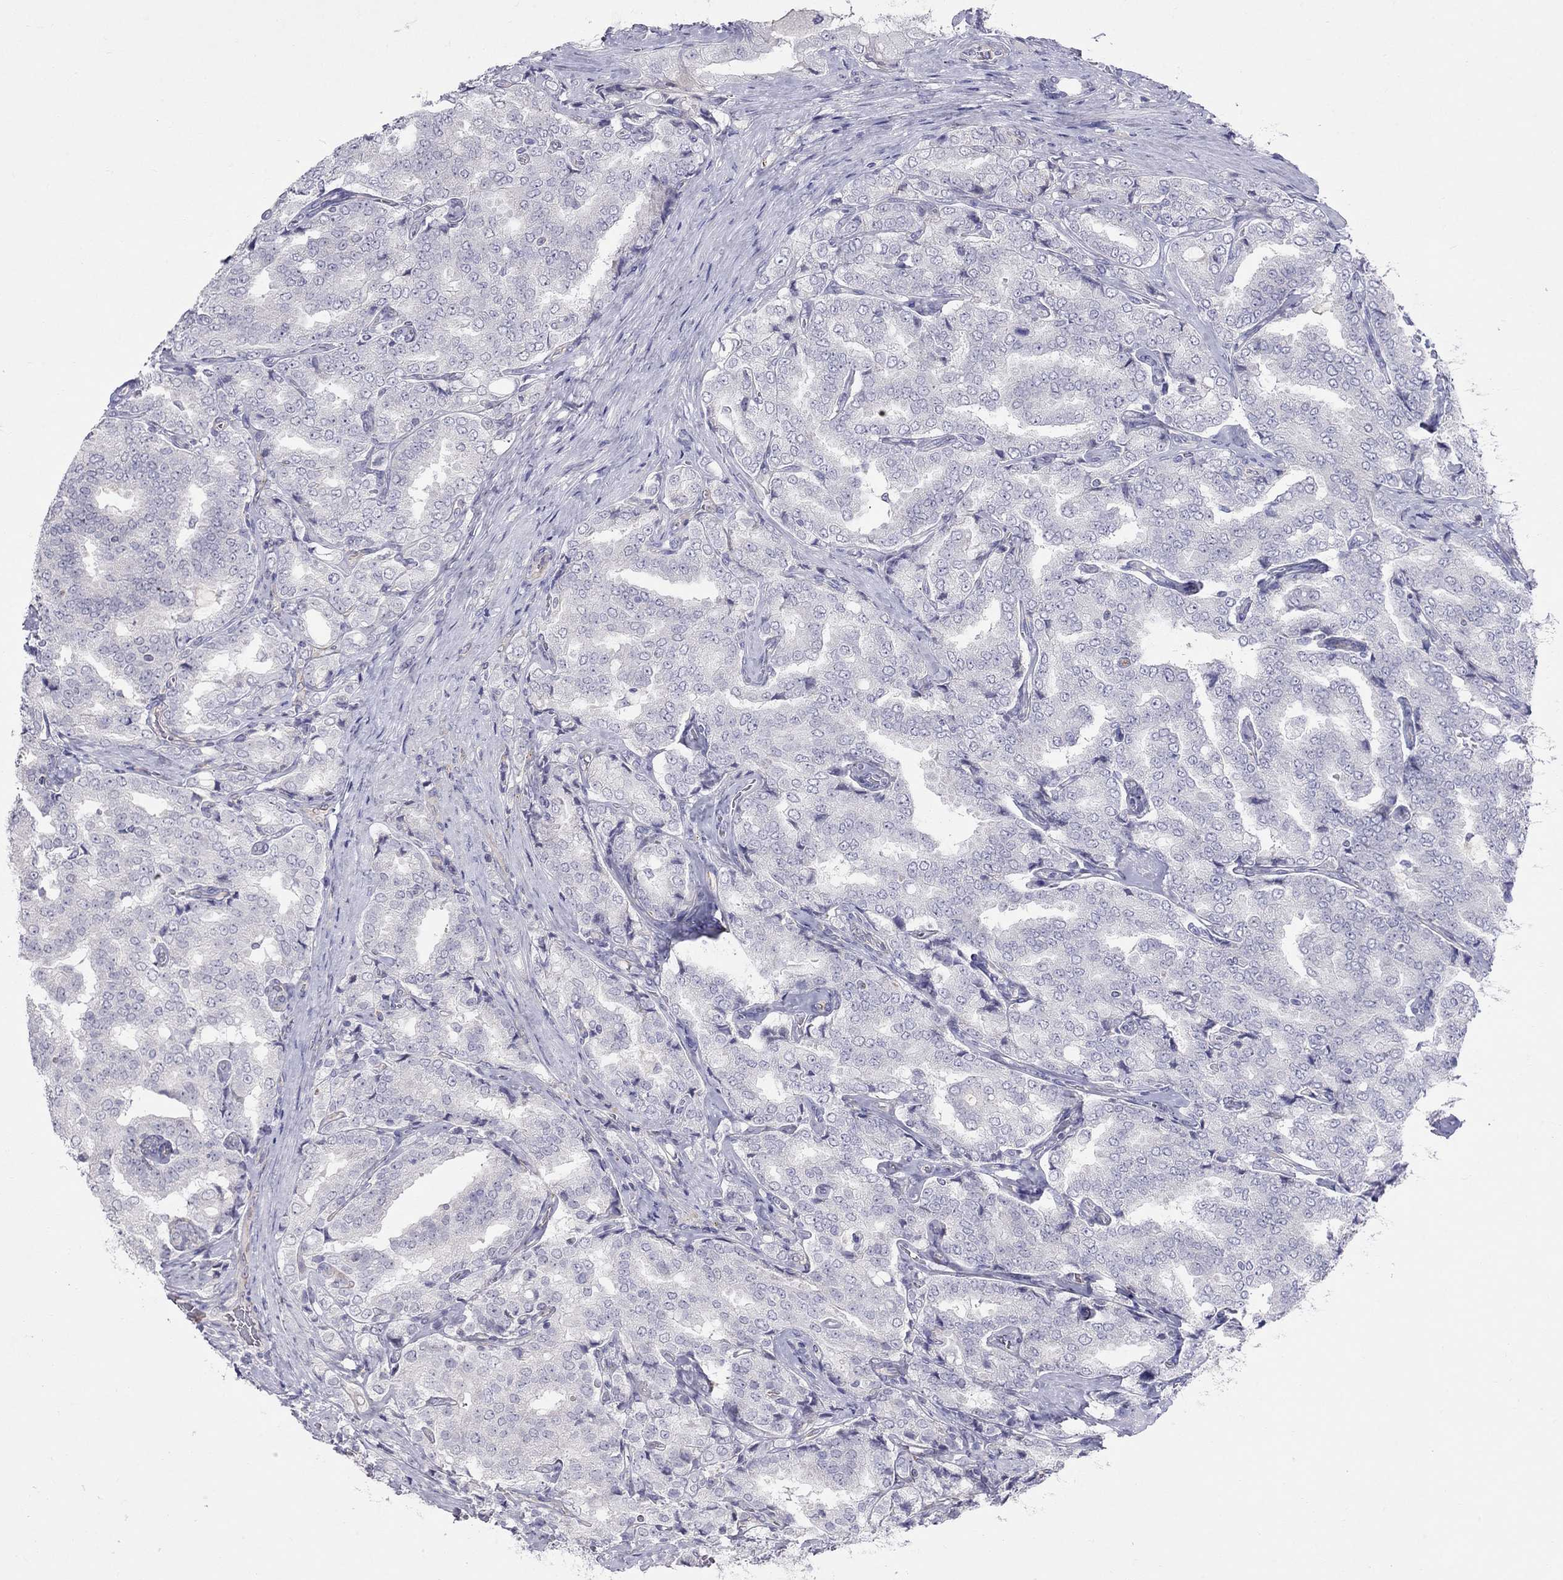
{"staining": {"intensity": "negative", "quantity": "none", "location": "none"}, "tissue": "prostate cancer", "cell_type": "Tumor cells", "image_type": "cancer", "snomed": [{"axis": "morphology", "description": "Adenocarcinoma, NOS"}, {"axis": "topography", "description": "Prostate"}], "caption": "DAB (3,3'-diaminobenzidine) immunohistochemical staining of adenocarcinoma (prostate) reveals no significant positivity in tumor cells.", "gene": "SPINT4", "patient": {"sex": "male", "age": 65}}